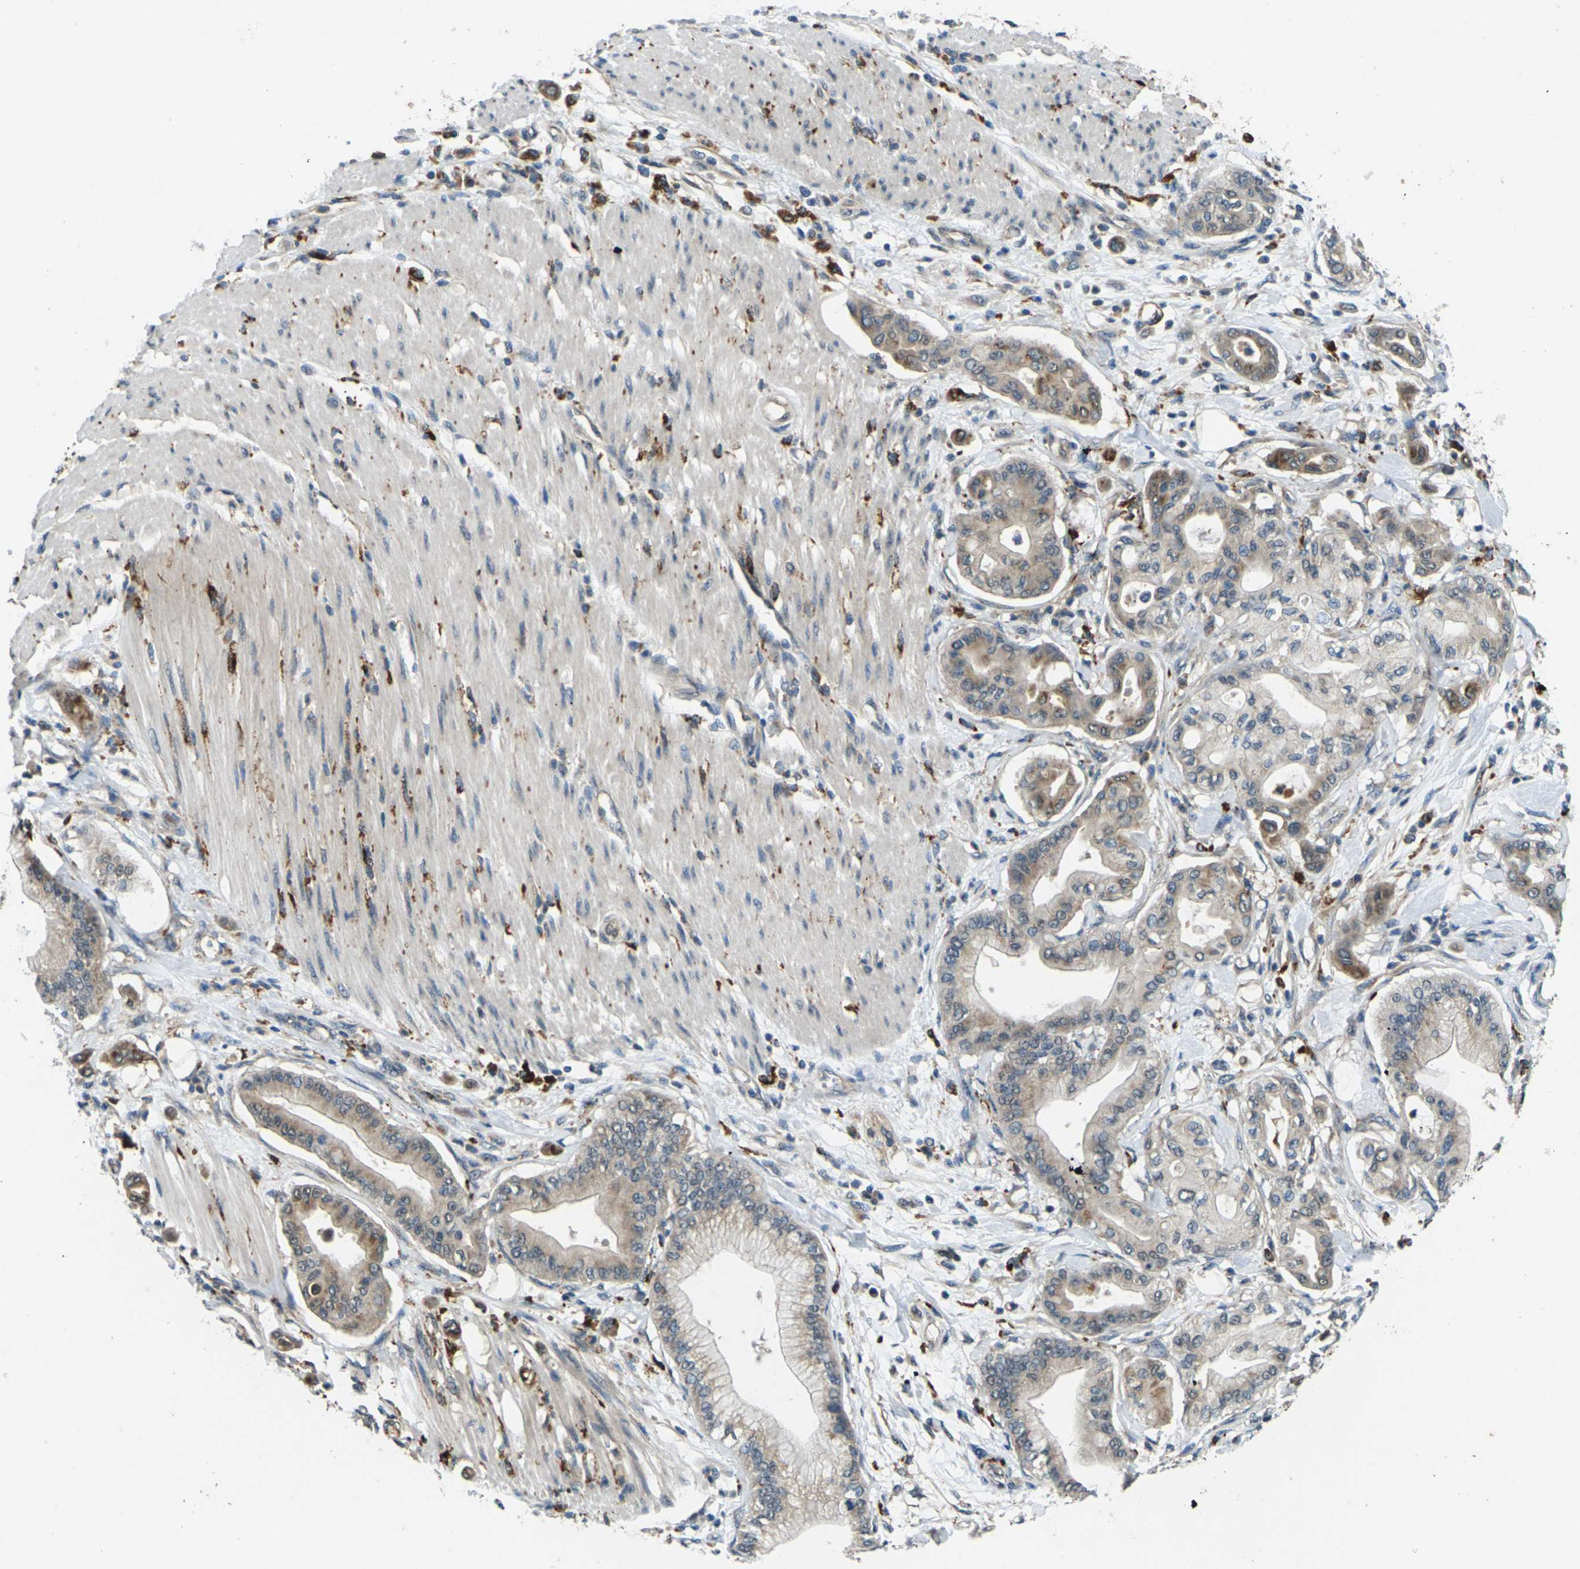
{"staining": {"intensity": "weak", "quantity": "25%-75%", "location": "cytoplasmic/membranous"}, "tissue": "pancreatic cancer", "cell_type": "Tumor cells", "image_type": "cancer", "snomed": [{"axis": "morphology", "description": "Adenocarcinoma, NOS"}, {"axis": "morphology", "description": "Adenocarcinoma, metastatic, NOS"}, {"axis": "topography", "description": "Lymph node"}, {"axis": "topography", "description": "Pancreas"}, {"axis": "topography", "description": "Duodenum"}], "caption": "This is an image of immunohistochemistry (IHC) staining of pancreatic cancer (adenocarcinoma), which shows weak staining in the cytoplasmic/membranous of tumor cells.", "gene": "SLC31A2", "patient": {"sex": "female", "age": 64}}